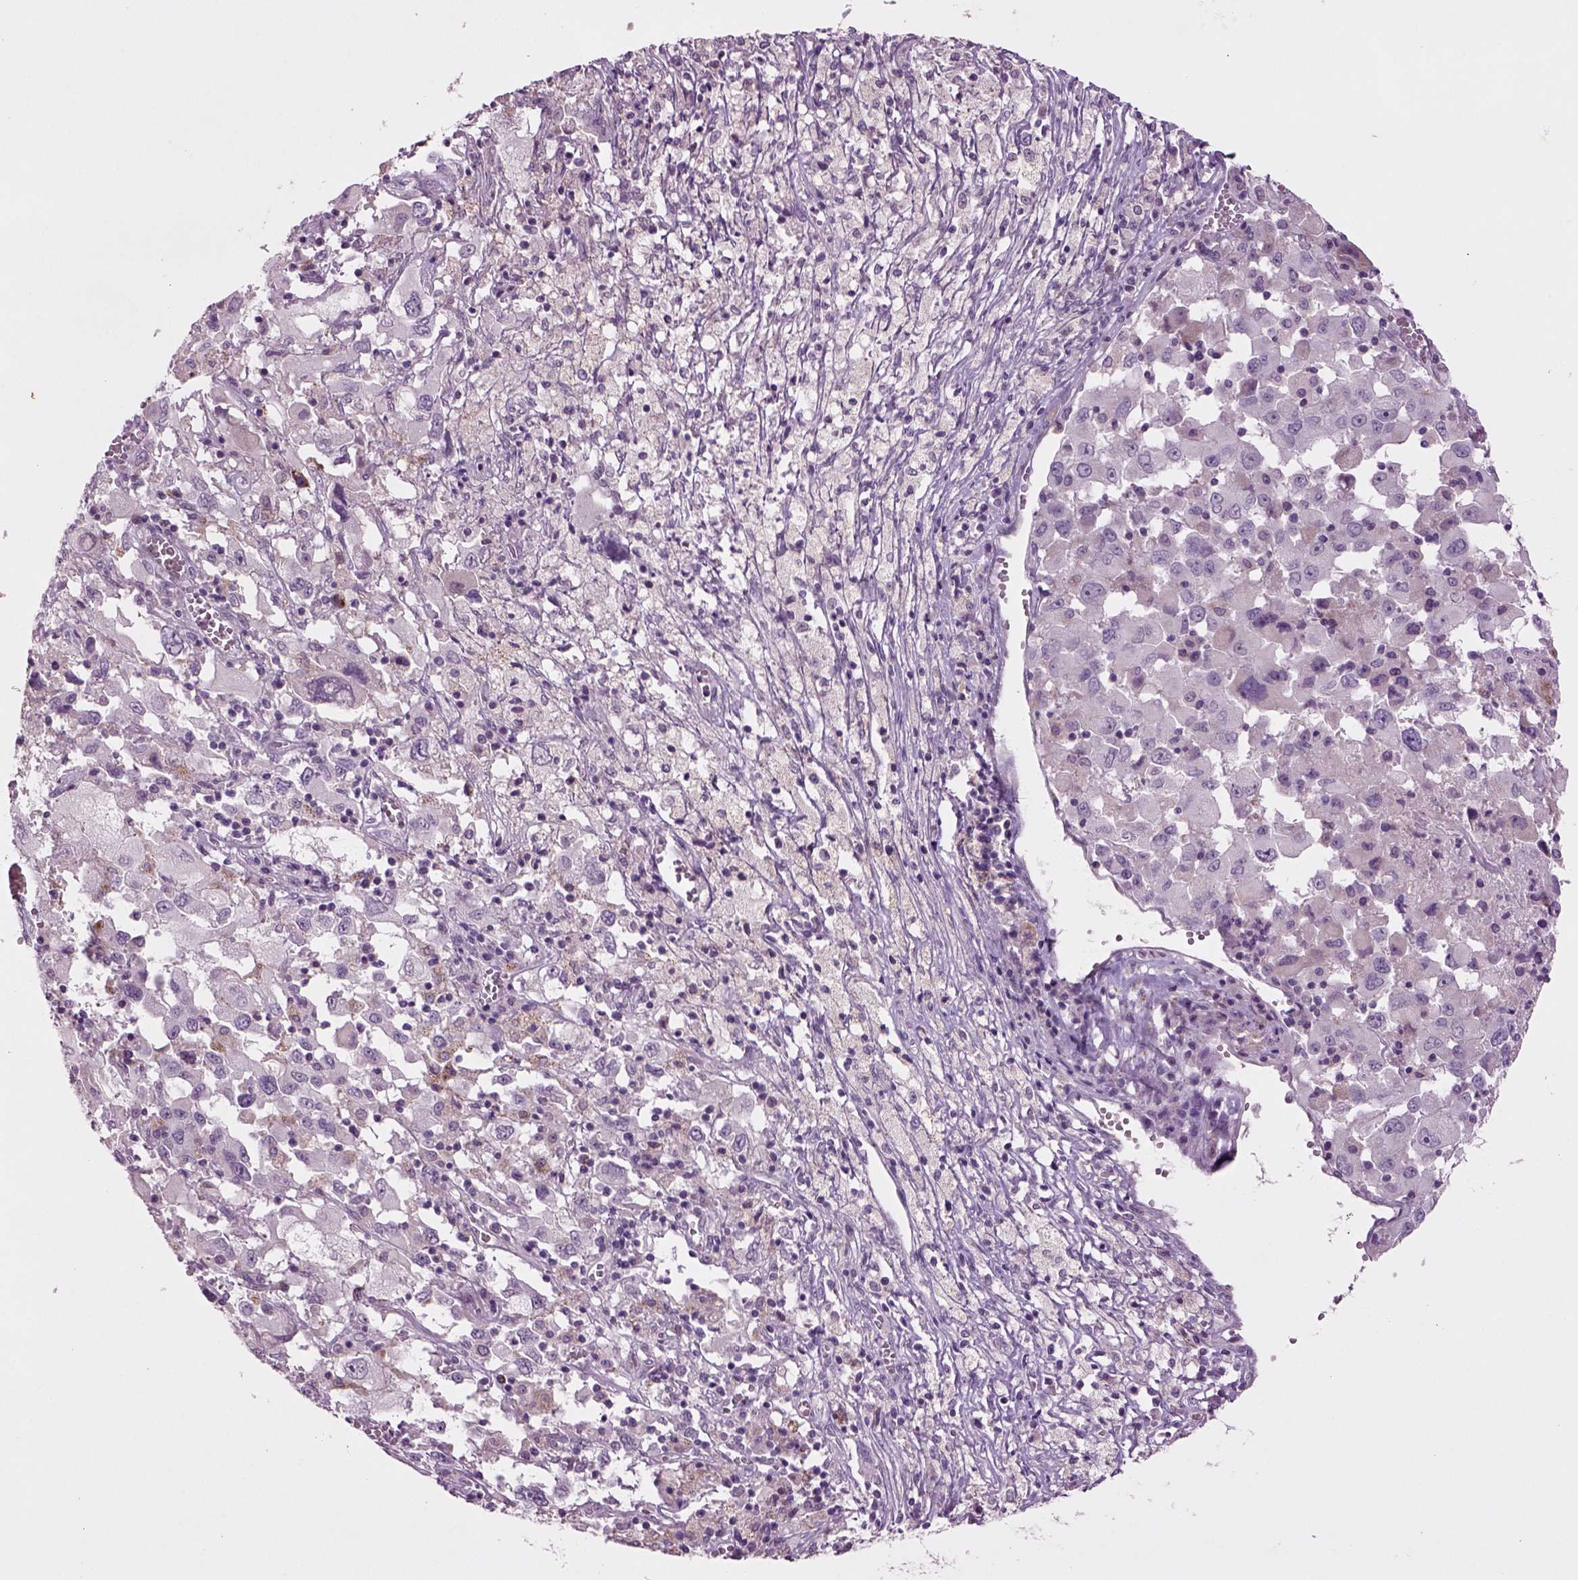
{"staining": {"intensity": "negative", "quantity": "none", "location": "none"}, "tissue": "melanoma", "cell_type": "Tumor cells", "image_type": "cancer", "snomed": [{"axis": "morphology", "description": "Malignant melanoma, Metastatic site"}, {"axis": "topography", "description": "Soft tissue"}], "caption": "The immunohistochemistry (IHC) image has no significant expression in tumor cells of melanoma tissue.", "gene": "SLC17A6", "patient": {"sex": "male", "age": 50}}